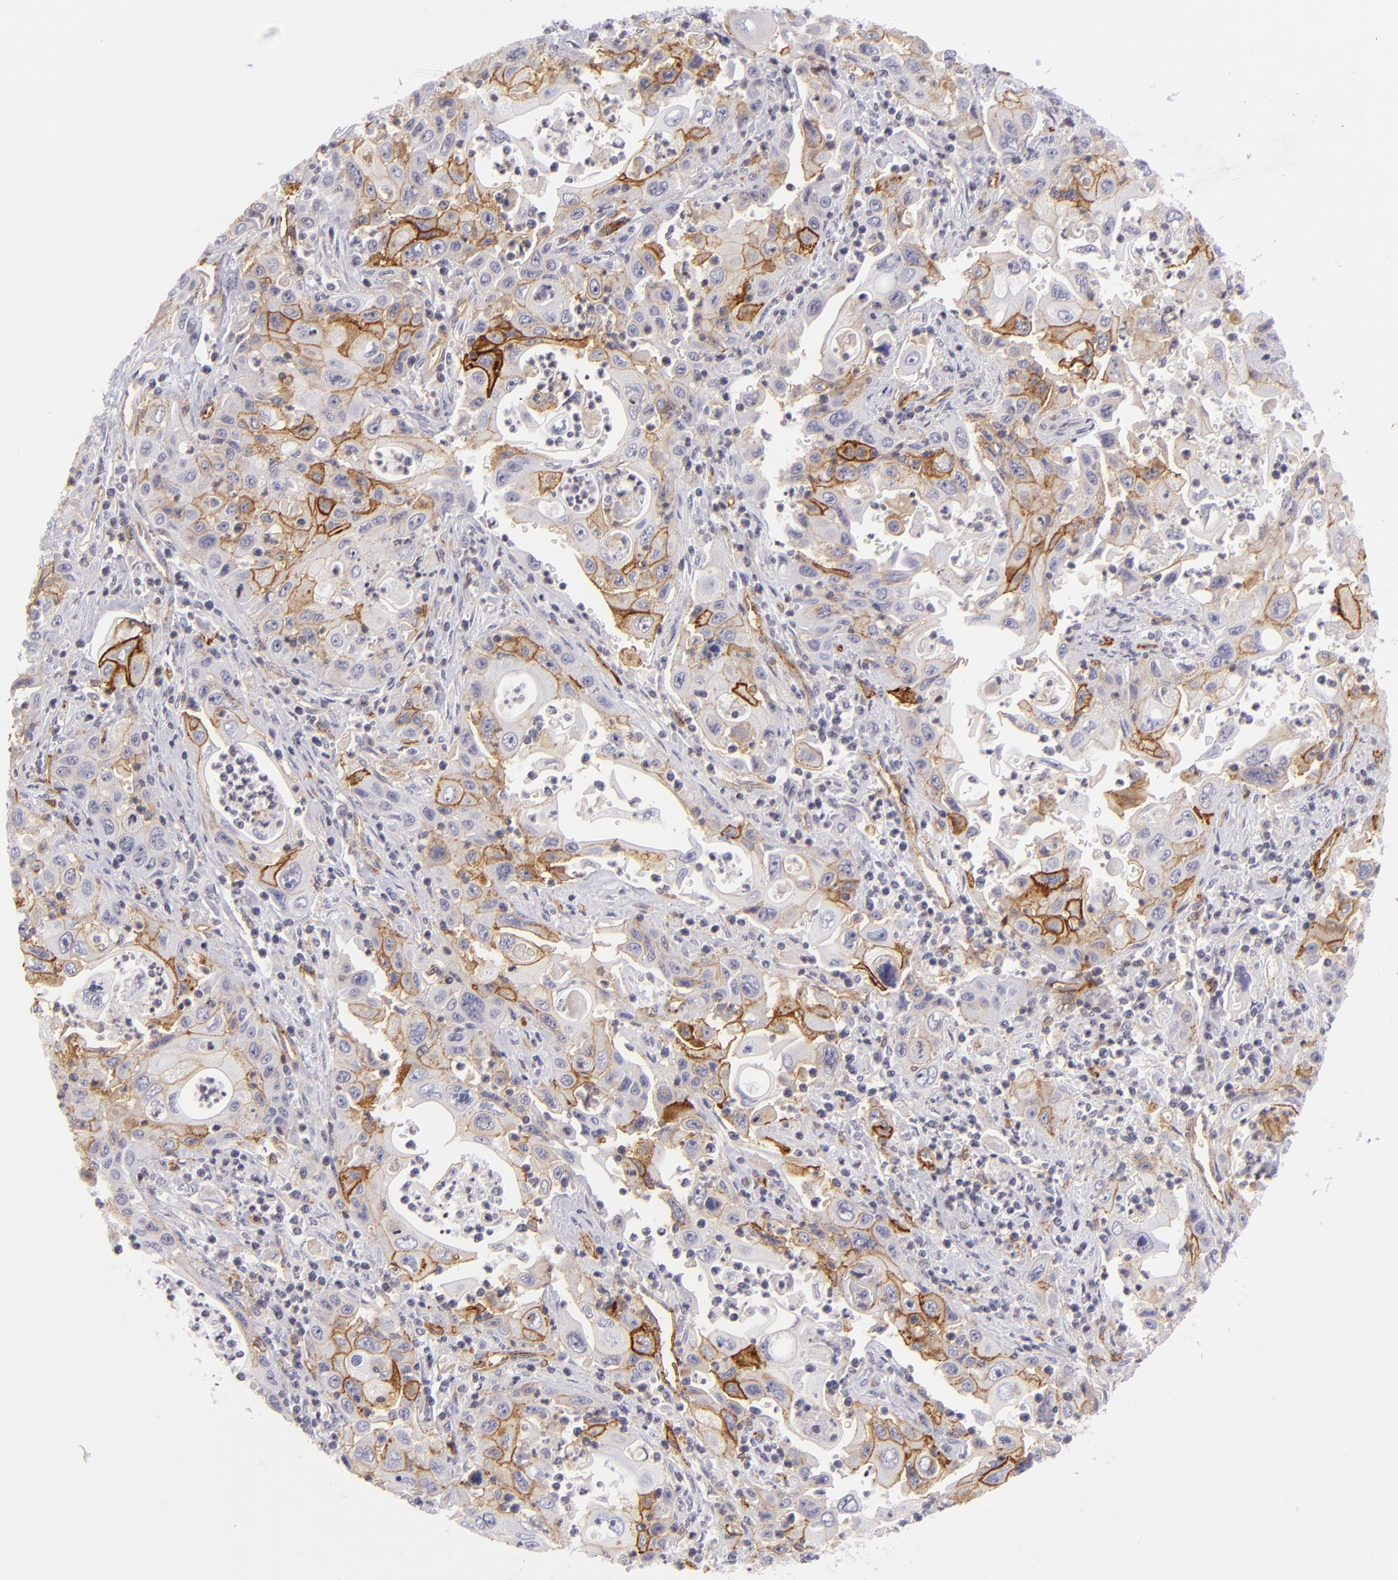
{"staining": {"intensity": "moderate", "quantity": "25%-75%", "location": "cytoplasmic/membranous"}, "tissue": "pancreatic cancer", "cell_type": "Tumor cells", "image_type": "cancer", "snomed": [{"axis": "morphology", "description": "Adenocarcinoma, NOS"}, {"axis": "topography", "description": "Pancreas"}], "caption": "Pancreatic cancer (adenocarcinoma) tissue displays moderate cytoplasmic/membranous positivity in about 25%-75% of tumor cells (DAB (3,3'-diaminobenzidine) = brown stain, brightfield microscopy at high magnification).", "gene": "THBD", "patient": {"sex": "male", "age": 70}}